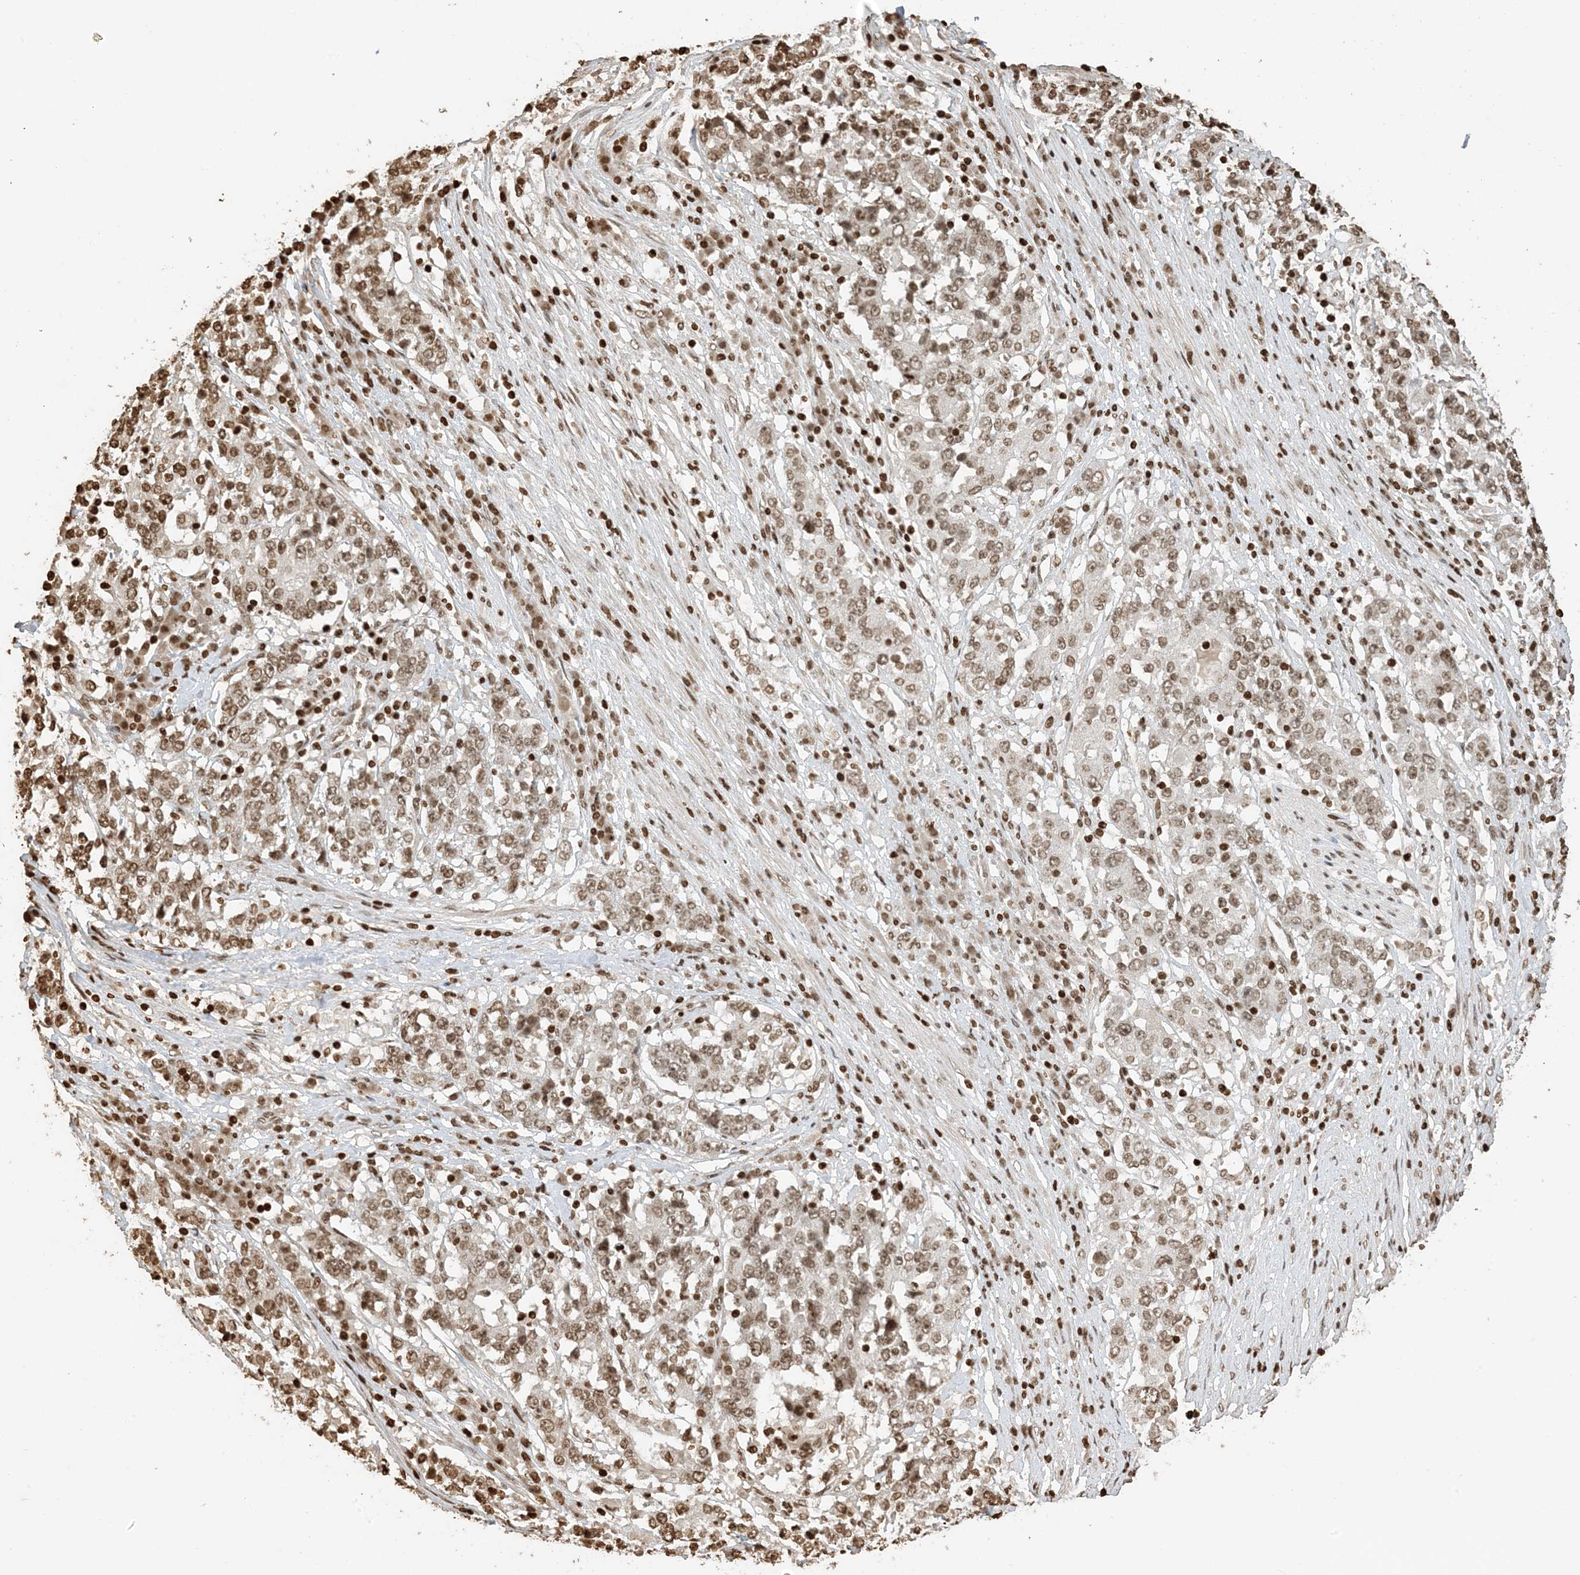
{"staining": {"intensity": "moderate", "quantity": ">75%", "location": "nuclear"}, "tissue": "stomach cancer", "cell_type": "Tumor cells", "image_type": "cancer", "snomed": [{"axis": "morphology", "description": "Adenocarcinoma, NOS"}, {"axis": "topography", "description": "Stomach"}], "caption": "Human stomach adenocarcinoma stained for a protein (brown) shows moderate nuclear positive staining in approximately >75% of tumor cells.", "gene": "H3-3B", "patient": {"sex": "male", "age": 59}}